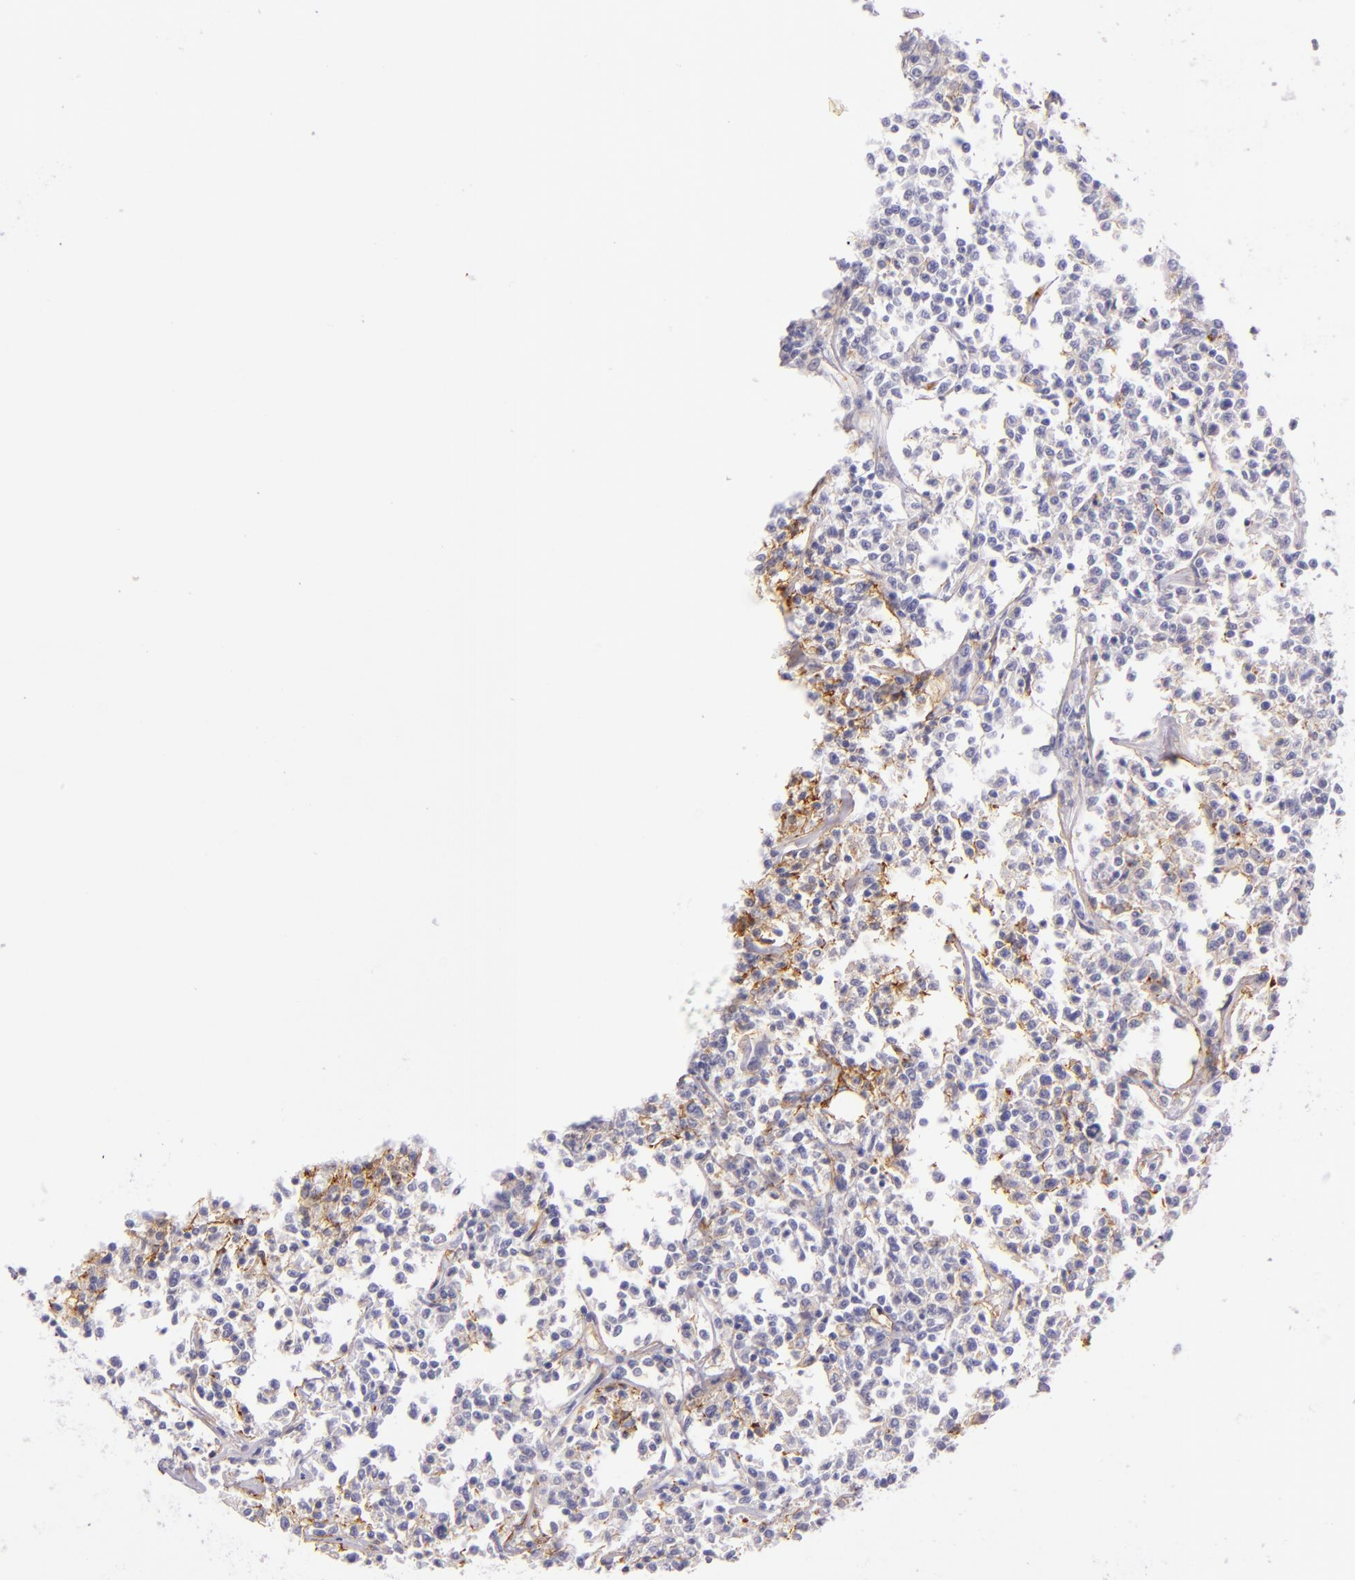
{"staining": {"intensity": "negative", "quantity": "none", "location": "none"}, "tissue": "lymphoma", "cell_type": "Tumor cells", "image_type": "cancer", "snomed": [{"axis": "morphology", "description": "Malignant lymphoma, non-Hodgkin's type, Low grade"}, {"axis": "topography", "description": "Small intestine"}], "caption": "A high-resolution micrograph shows immunohistochemistry staining of lymphoma, which exhibits no significant positivity in tumor cells.", "gene": "ICAM1", "patient": {"sex": "female", "age": 59}}